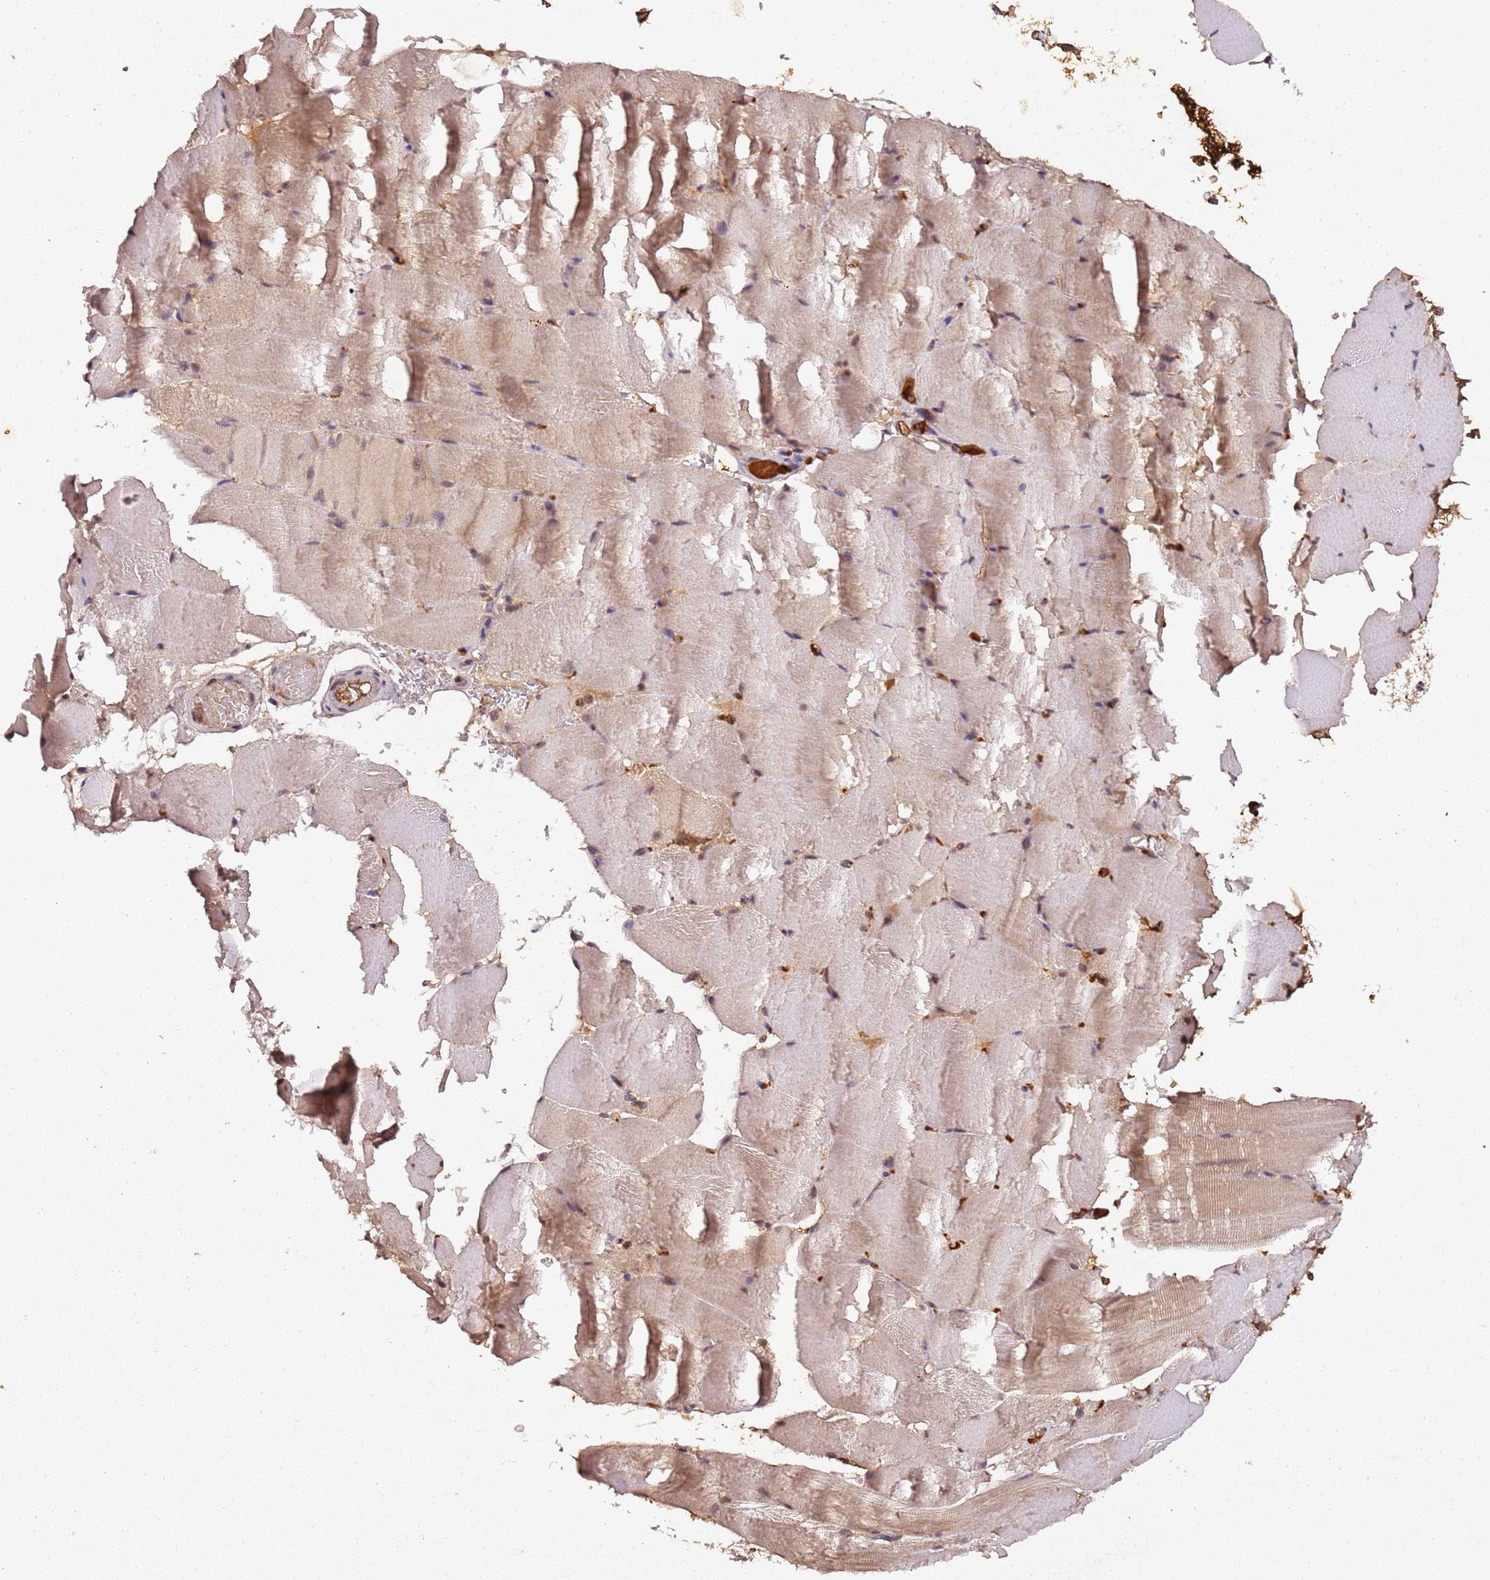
{"staining": {"intensity": "weak", "quantity": "25%-75%", "location": "cytoplasmic/membranous"}, "tissue": "skeletal muscle", "cell_type": "Myocytes", "image_type": "normal", "snomed": [{"axis": "morphology", "description": "Normal tissue, NOS"}, {"axis": "topography", "description": "Skeletal muscle"}, {"axis": "topography", "description": "Parathyroid gland"}], "caption": "IHC of unremarkable skeletal muscle exhibits low levels of weak cytoplasmic/membranous positivity in approximately 25%-75% of myocytes. (IHC, brightfield microscopy, high magnification).", "gene": "COL1A2", "patient": {"sex": "female", "age": 37}}